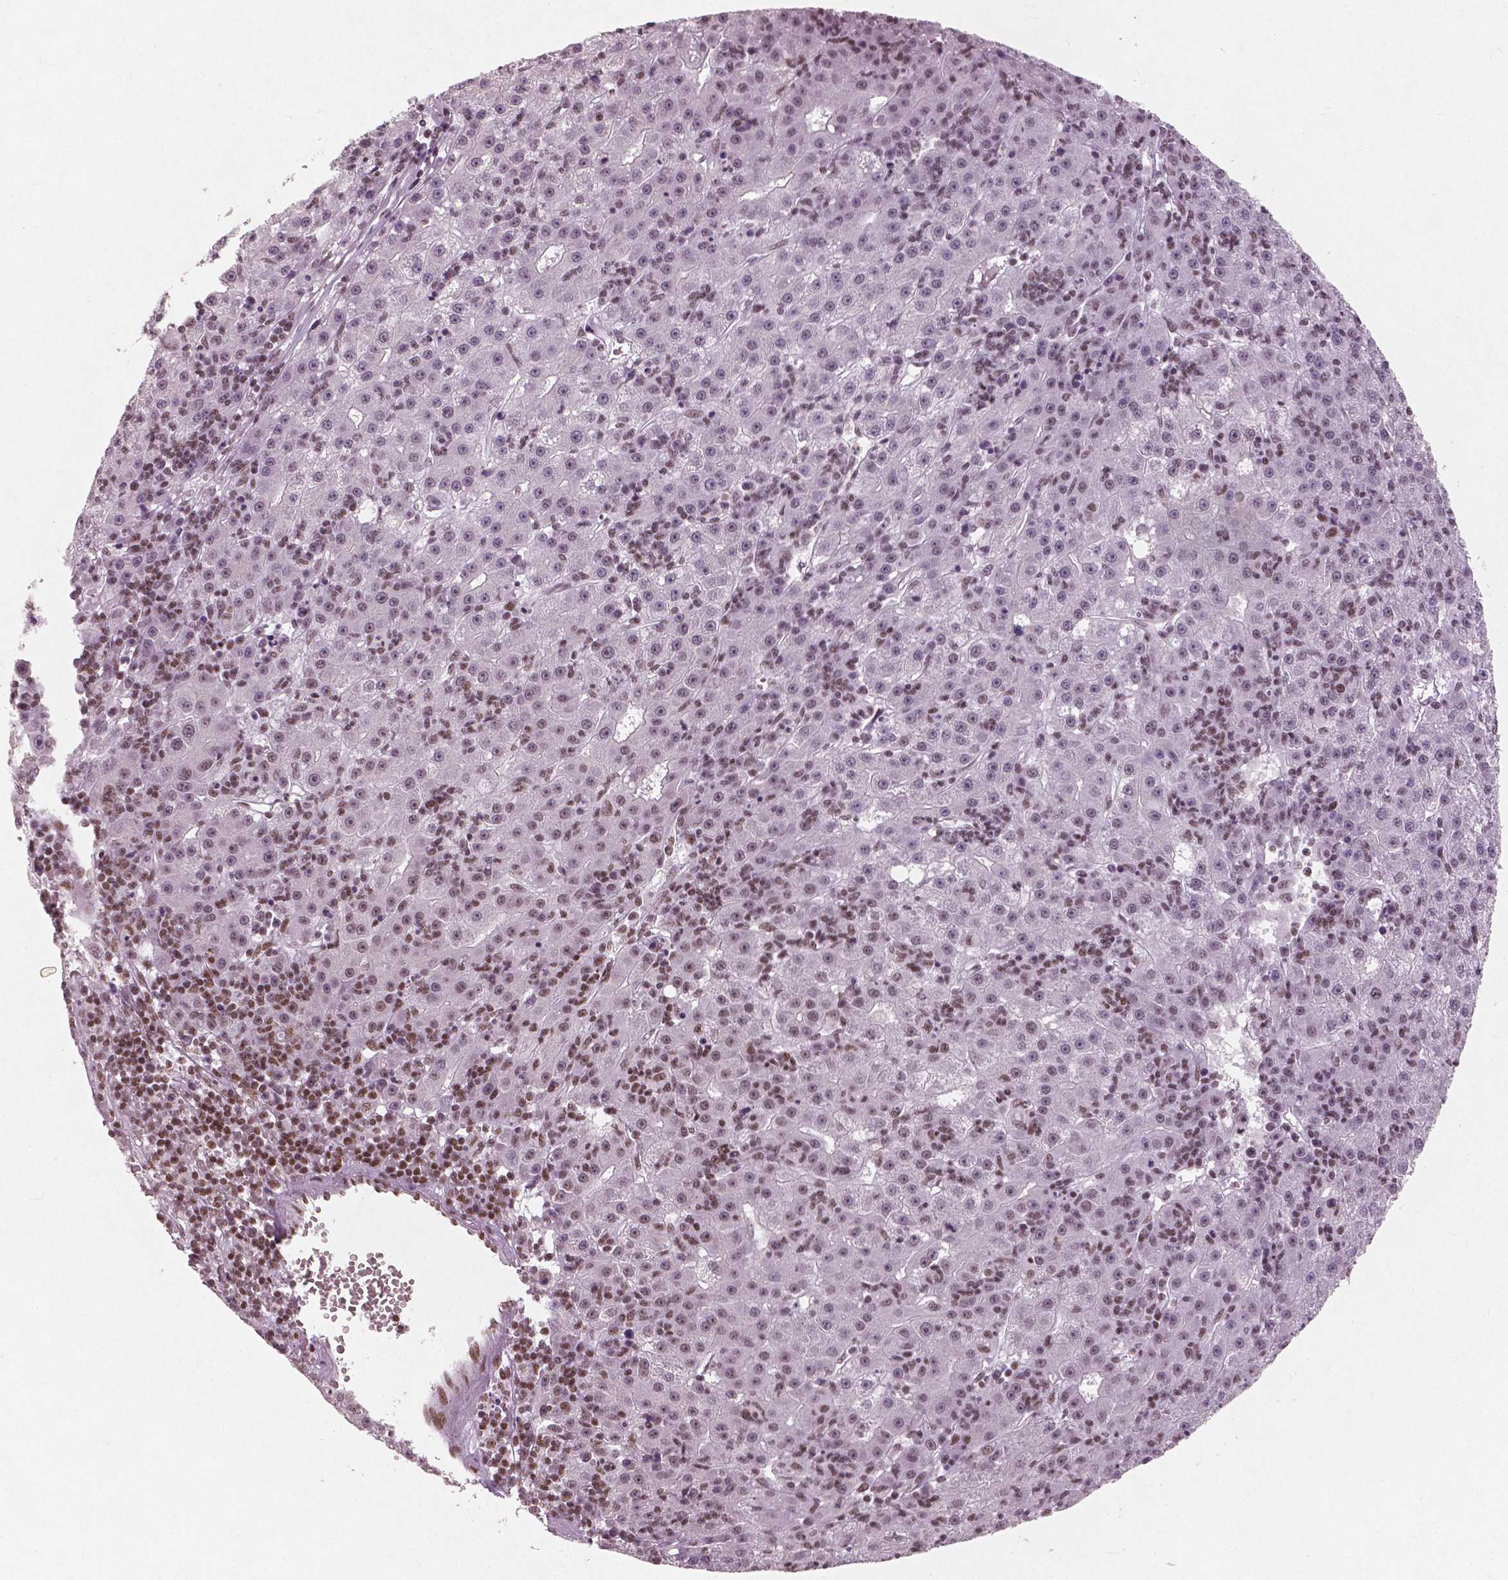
{"staining": {"intensity": "weak", "quantity": "25%-75%", "location": "nuclear"}, "tissue": "liver cancer", "cell_type": "Tumor cells", "image_type": "cancer", "snomed": [{"axis": "morphology", "description": "Carcinoma, Hepatocellular, NOS"}, {"axis": "topography", "description": "Liver"}], "caption": "Liver cancer (hepatocellular carcinoma) stained with immunohistochemistry (IHC) exhibits weak nuclear expression in approximately 25%-75% of tumor cells.", "gene": "BRD4", "patient": {"sex": "male", "age": 76}}